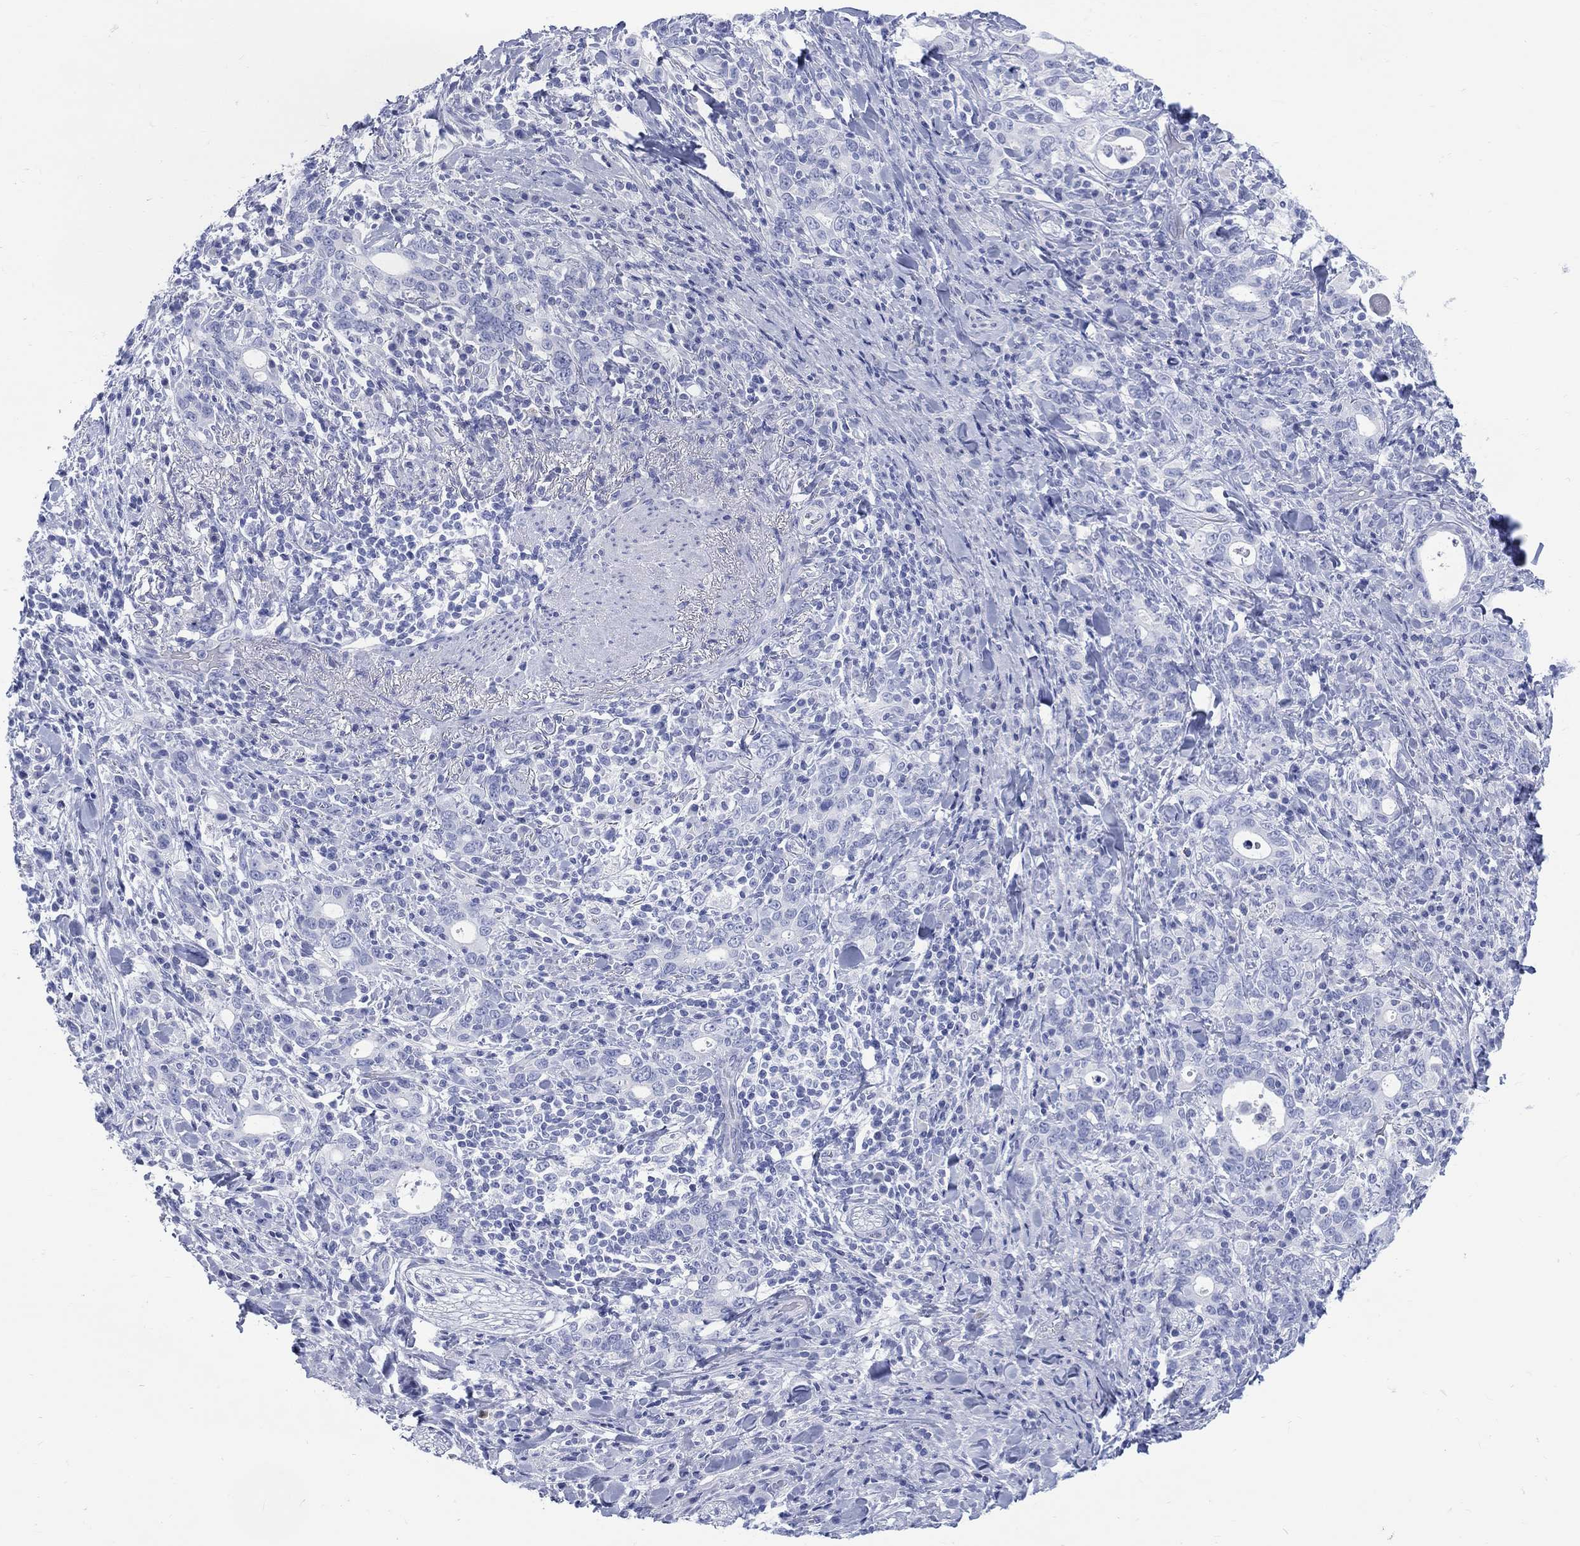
{"staining": {"intensity": "negative", "quantity": "none", "location": "none"}, "tissue": "stomach cancer", "cell_type": "Tumor cells", "image_type": "cancer", "snomed": [{"axis": "morphology", "description": "Adenocarcinoma, NOS"}, {"axis": "topography", "description": "Stomach"}], "caption": "DAB (3,3'-diaminobenzidine) immunohistochemical staining of adenocarcinoma (stomach) reveals no significant expression in tumor cells. (DAB (3,3'-diaminobenzidine) IHC visualized using brightfield microscopy, high magnification).", "gene": "LRRD1", "patient": {"sex": "male", "age": 79}}